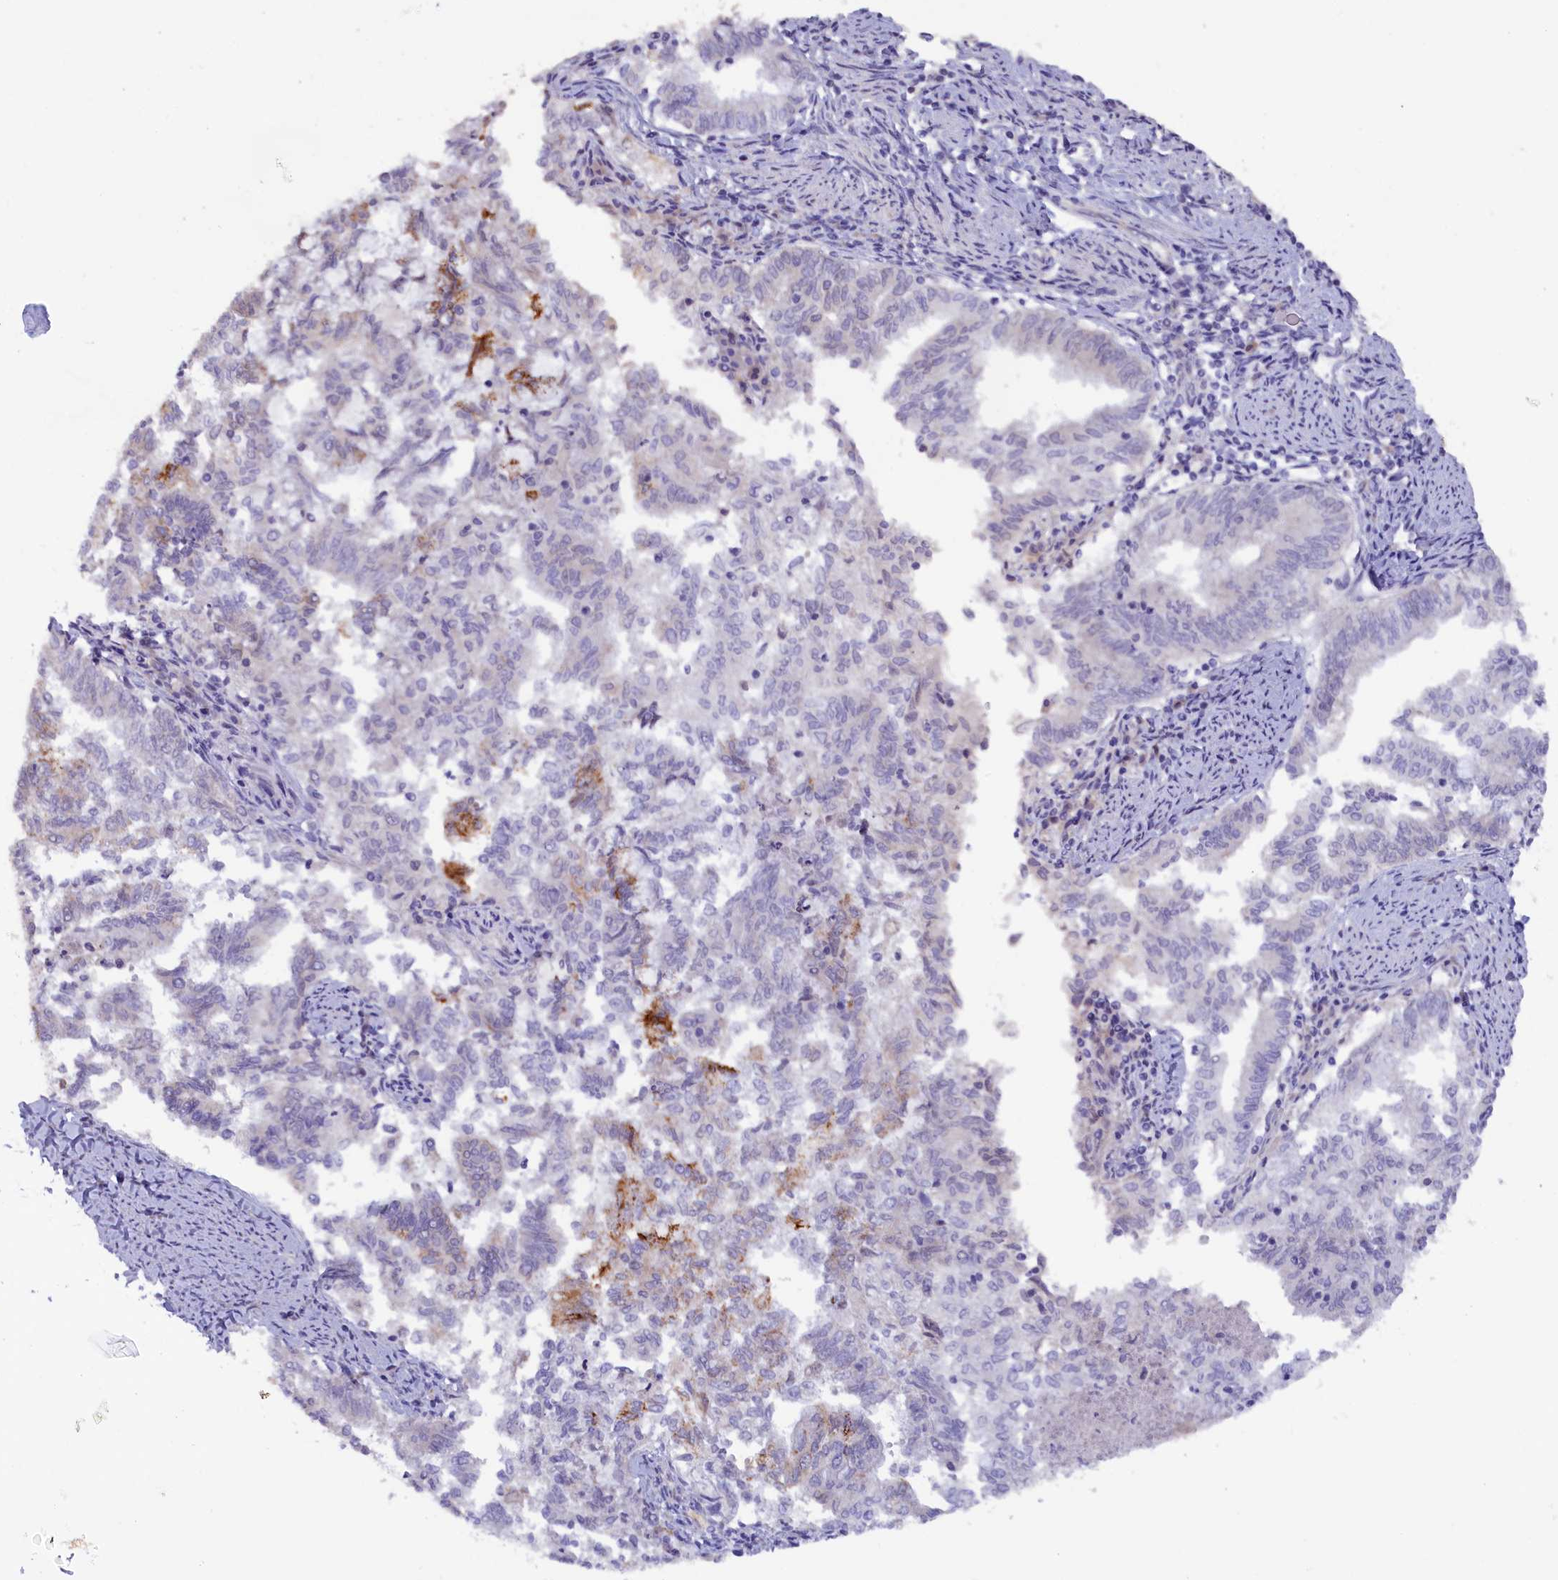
{"staining": {"intensity": "negative", "quantity": "none", "location": "none"}, "tissue": "endometrial cancer", "cell_type": "Tumor cells", "image_type": "cancer", "snomed": [{"axis": "morphology", "description": "Adenocarcinoma, NOS"}, {"axis": "topography", "description": "Endometrium"}], "caption": "This is an IHC histopathology image of human adenocarcinoma (endometrial). There is no expression in tumor cells.", "gene": "ZSWIM4", "patient": {"sex": "female", "age": 79}}